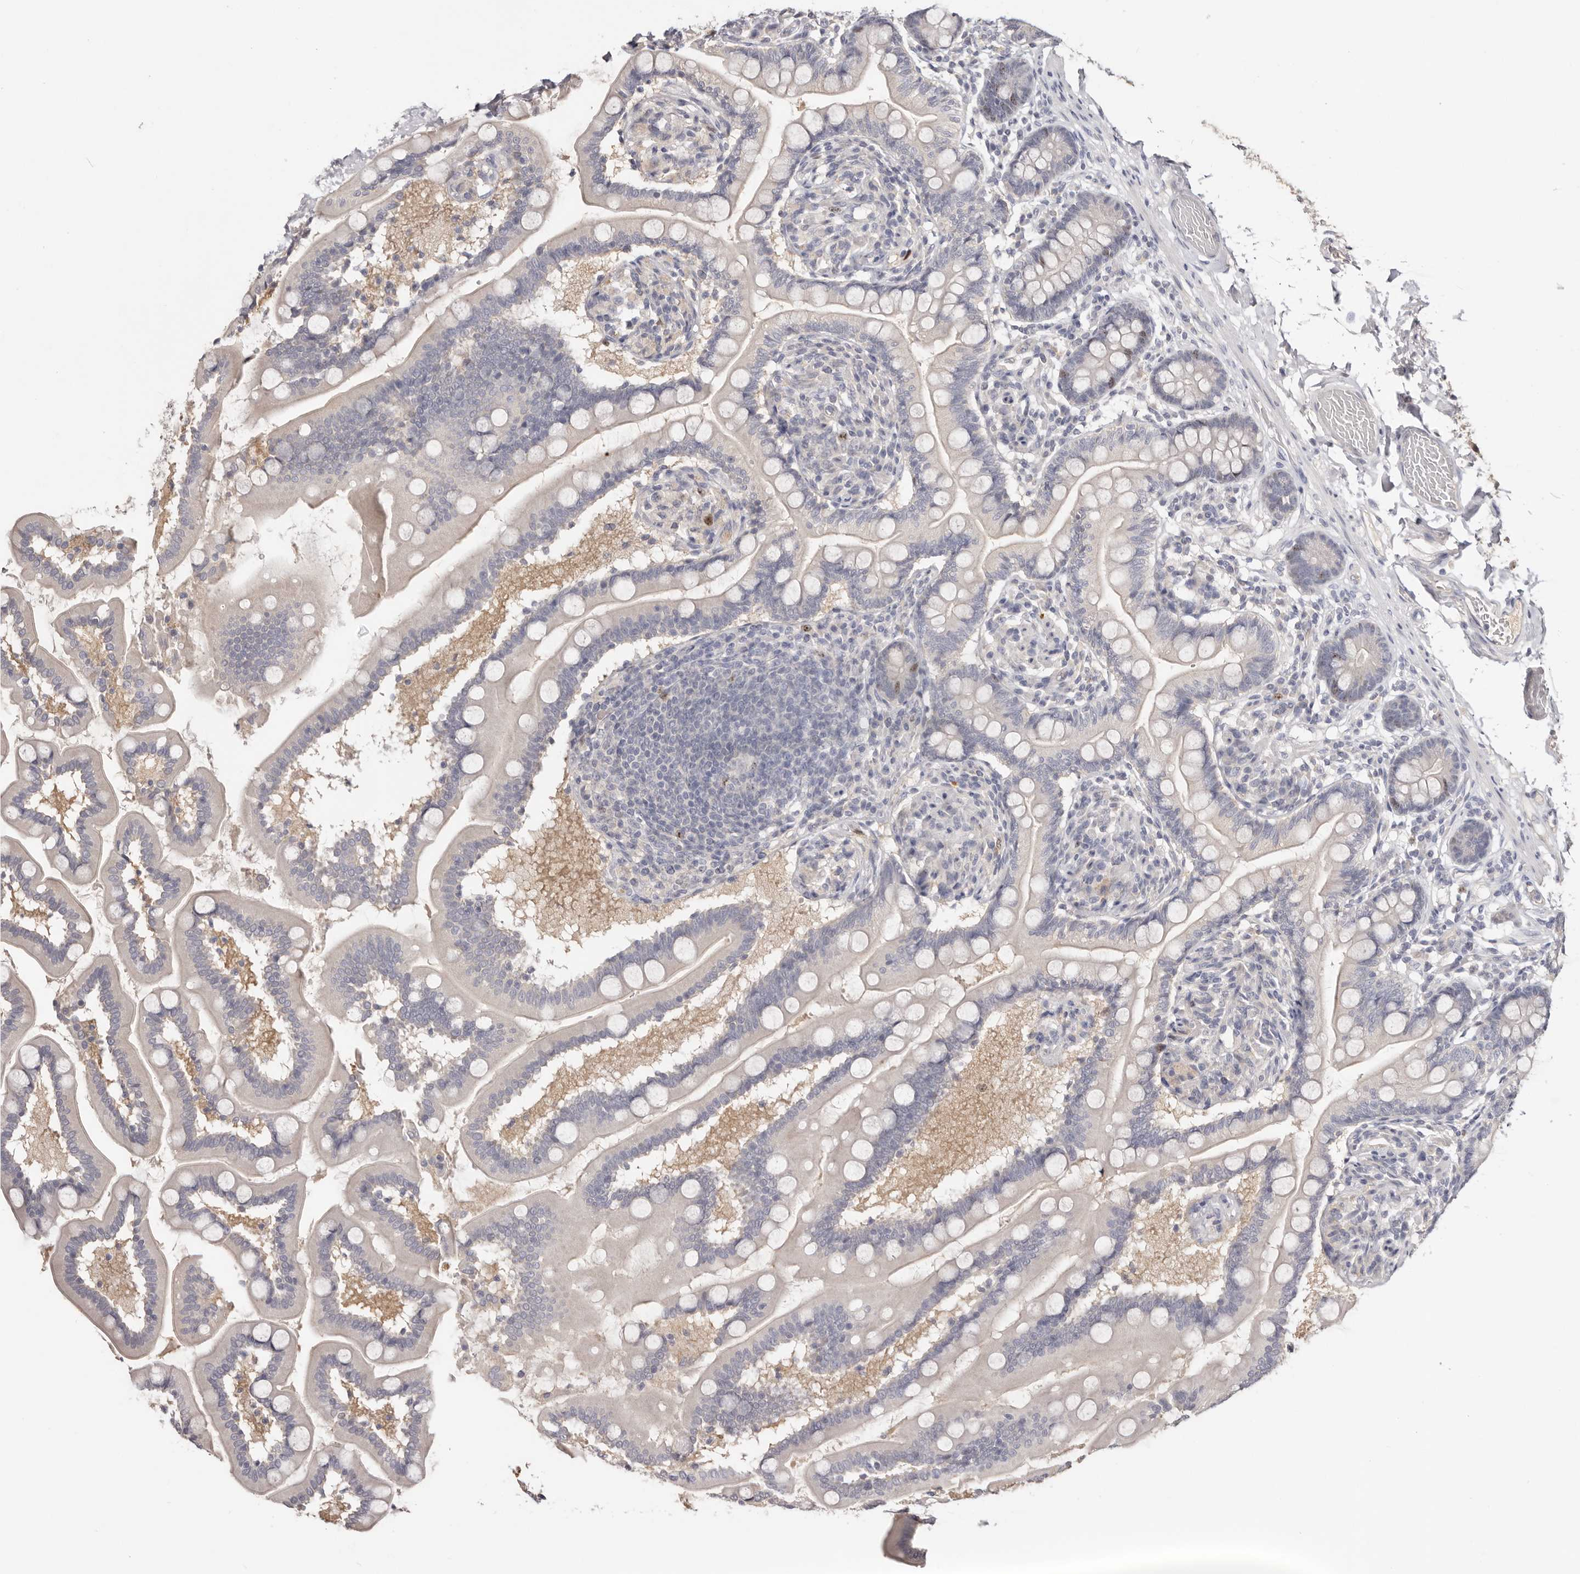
{"staining": {"intensity": "moderate", "quantity": "<25%", "location": "nuclear"}, "tissue": "small intestine", "cell_type": "Glandular cells", "image_type": "normal", "snomed": [{"axis": "morphology", "description": "Normal tissue, NOS"}, {"axis": "topography", "description": "Small intestine"}], "caption": "An image of human small intestine stained for a protein demonstrates moderate nuclear brown staining in glandular cells. (IHC, brightfield microscopy, high magnification).", "gene": "CCDC190", "patient": {"sex": "female", "age": 64}}